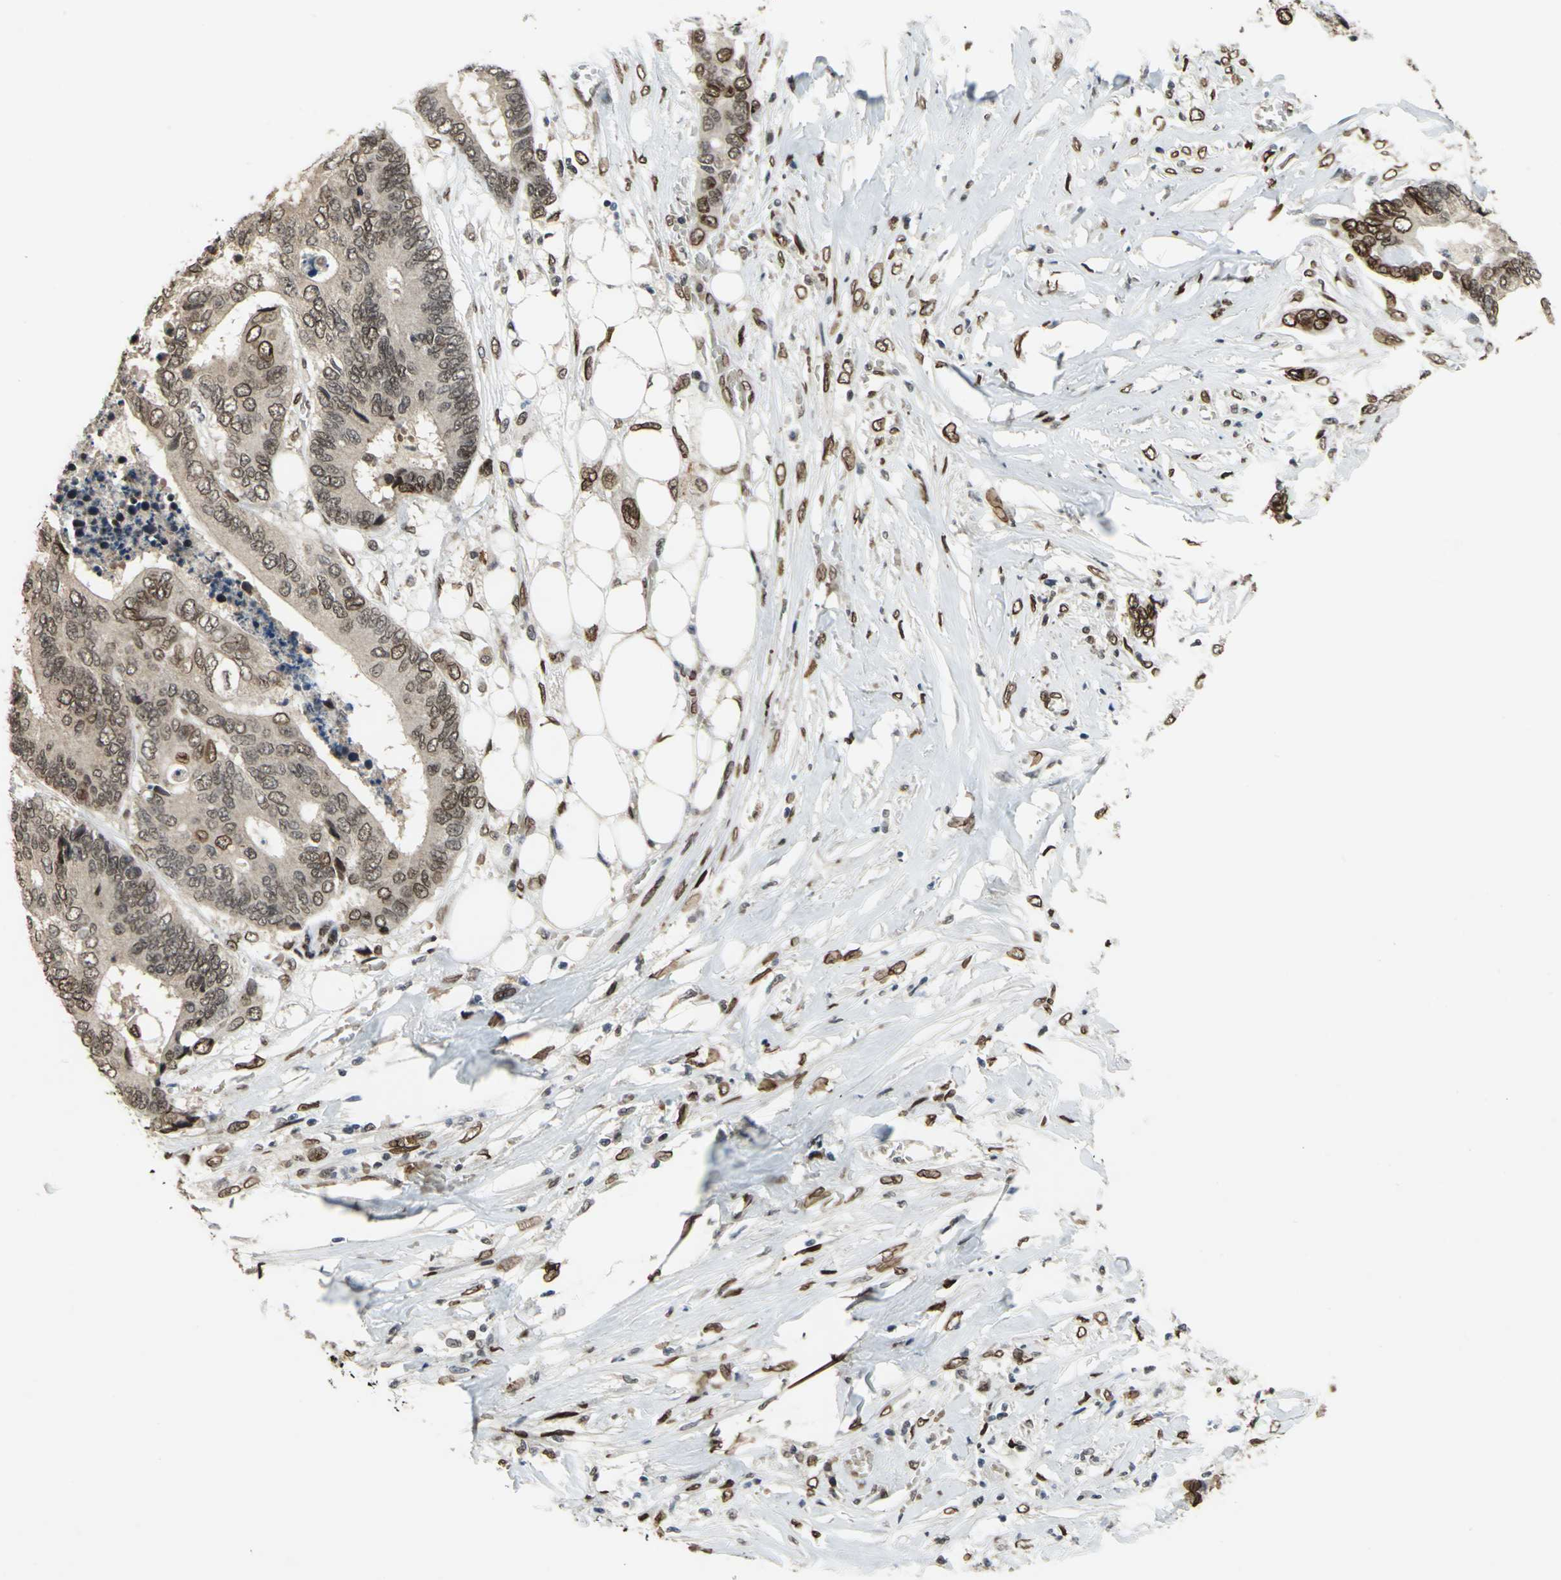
{"staining": {"intensity": "moderate", "quantity": ">75%", "location": "nuclear"}, "tissue": "colorectal cancer", "cell_type": "Tumor cells", "image_type": "cancer", "snomed": [{"axis": "morphology", "description": "Adenocarcinoma, NOS"}, {"axis": "topography", "description": "Rectum"}], "caption": "This is a histology image of immunohistochemistry (IHC) staining of colorectal cancer (adenocarcinoma), which shows moderate staining in the nuclear of tumor cells.", "gene": "ISY1", "patient": {"sex": "male", "age": 55}}